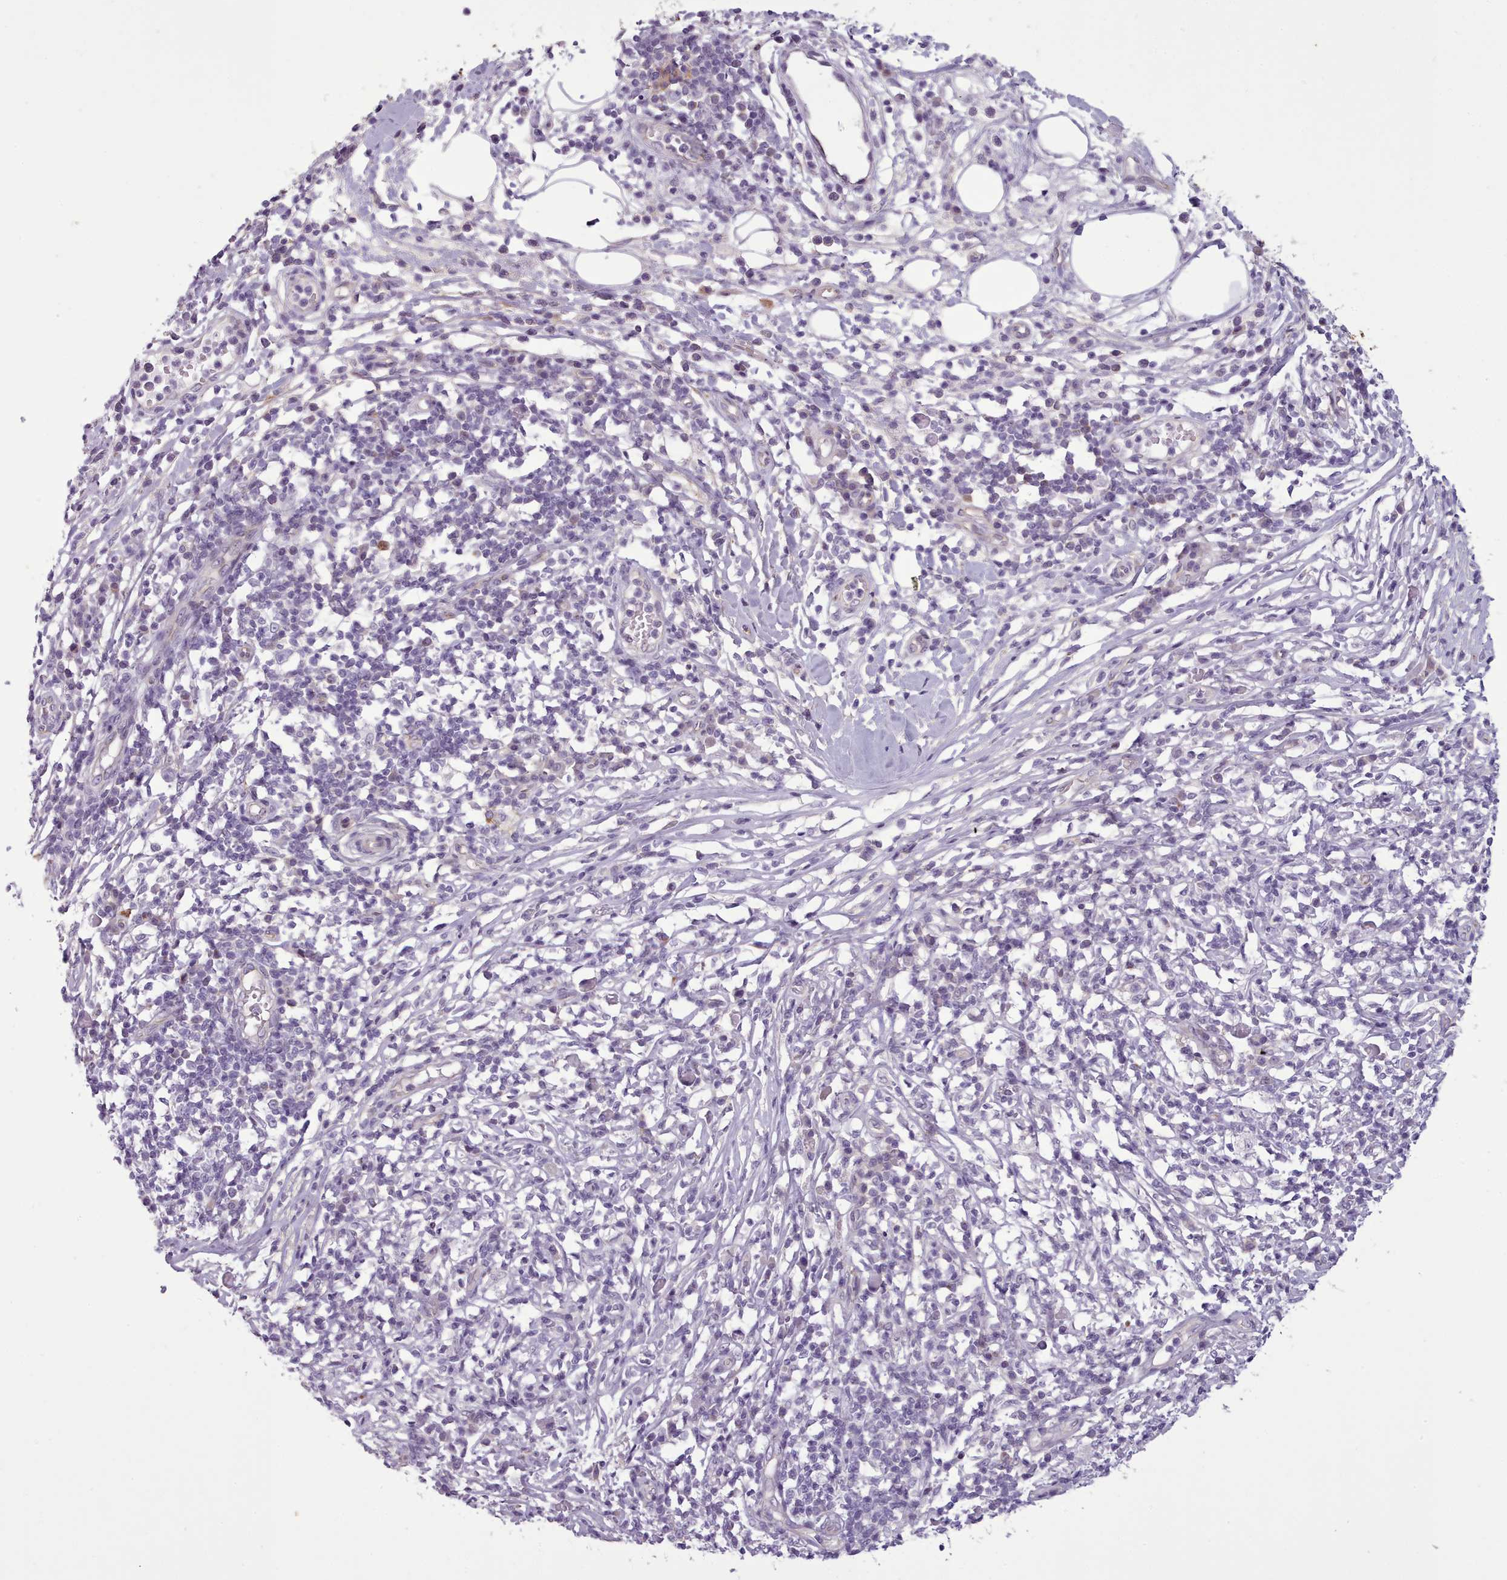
{"staining": {"intensity": "negative", "quantity": "none", "location": "none"}, "tissue": "melanoma", "cell_type": "Tumor cells", "image_type": "cancer", "snomed": [{"axis": "morphology", "description": "Malignant melanoma, NOS"}, {"axis": "topography", "description": "Skin"}], "caption": "Tumor cells show no significant staining in melanoma. (DAB immunohistochemistry with hematoxylin counter stain).", "gene": "PLD4", "patient": {"sex": "male", "age": 66}}